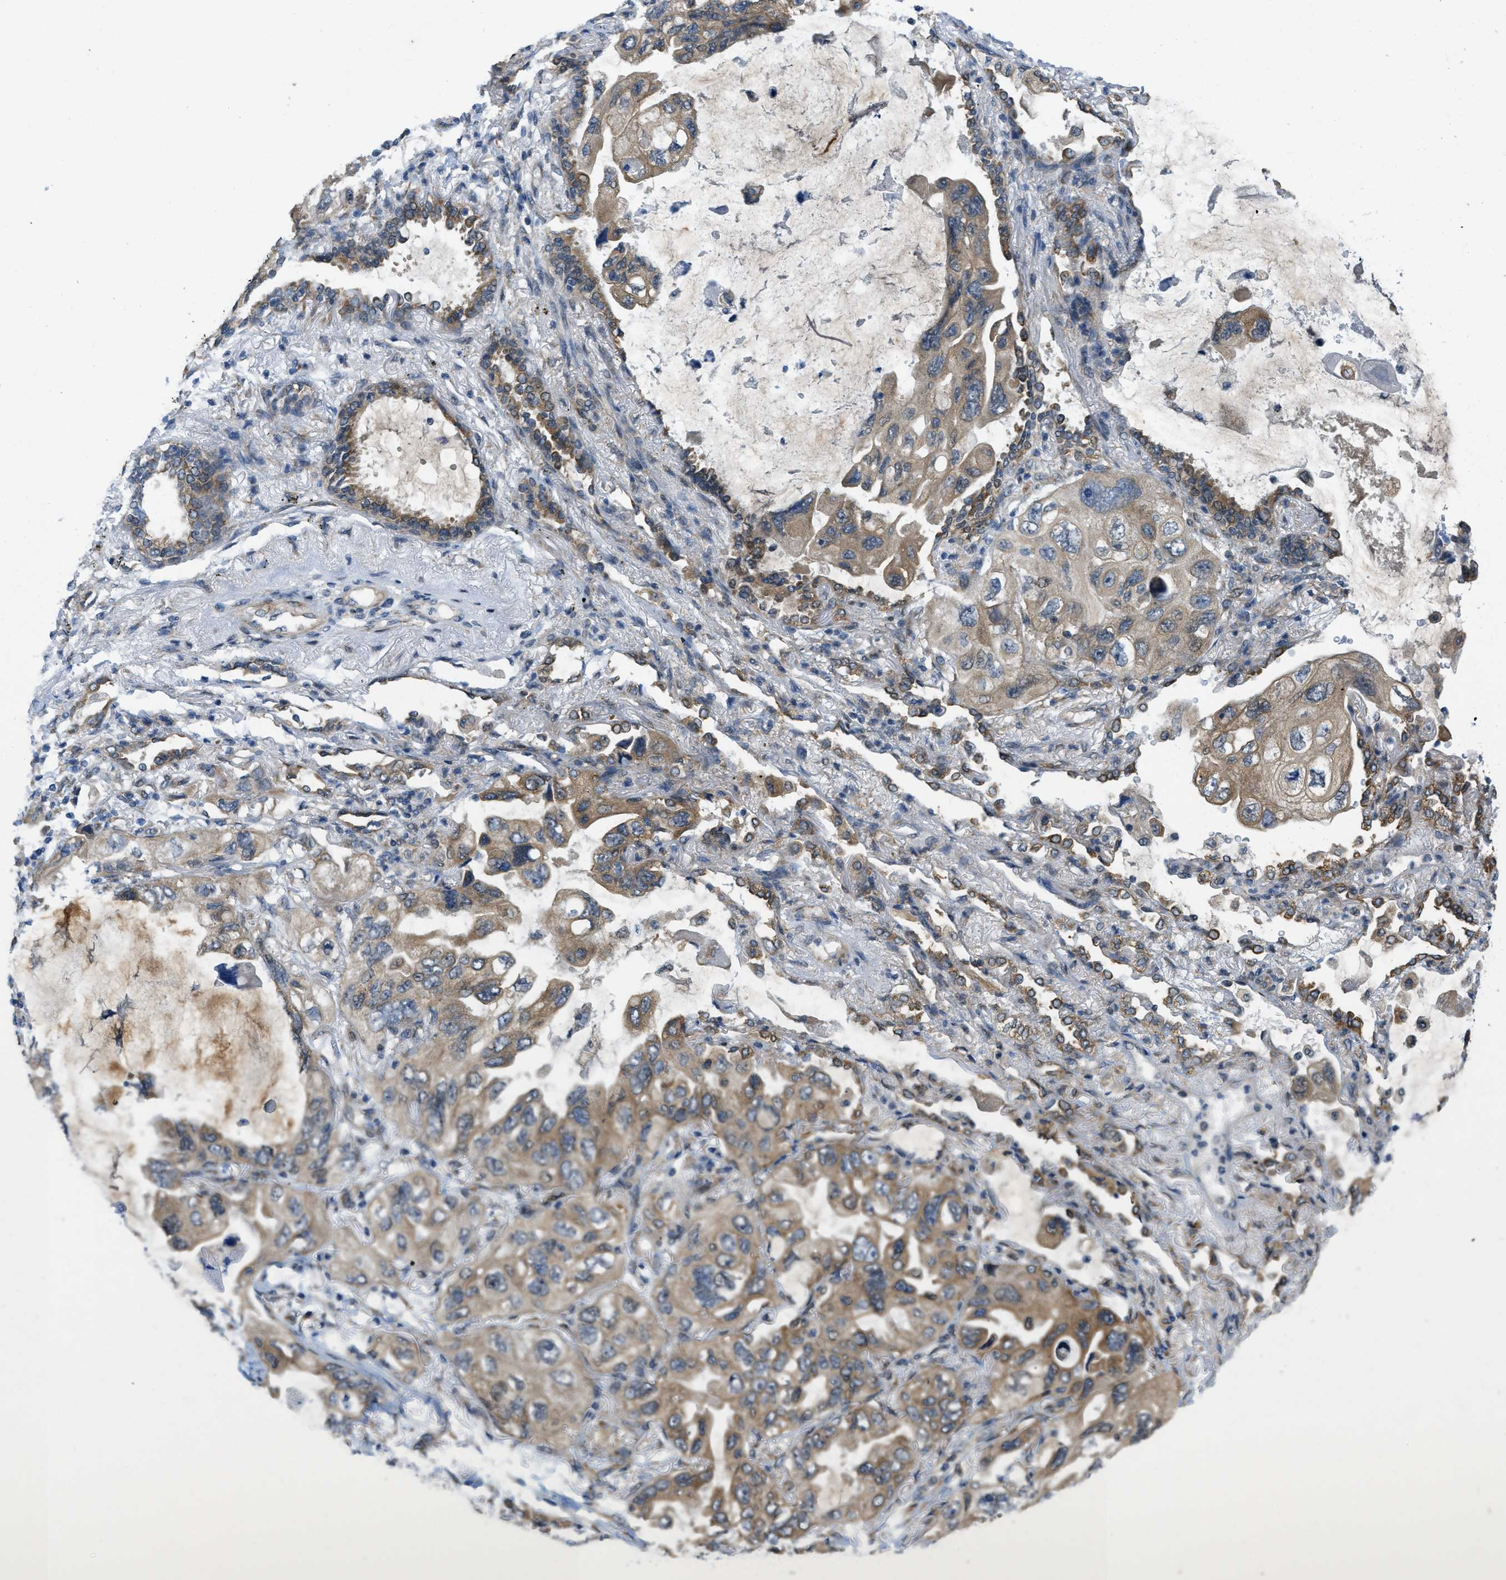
{"staining": {"intensity": "moderate", "quantity": ">75%", "location": "cytoplasmic/membranous"}, "tissue": "lung cancer", "cell_type": "Tumor cells", "image_type": "cancer", "snomed": [{"axis": "morphology", "description": "Squamous cell carcinoma, NOS"}, {"axis": "topography", "description": "Lung"}], "caption": "Protein analysis of lung squamous cell carcinoma tissue exhibits moderate cytoplasmic/membranous expression in about >75% of tumor cells.", "gene": "IFNLR1", "patient": {"sex": "female", "age": 73}}